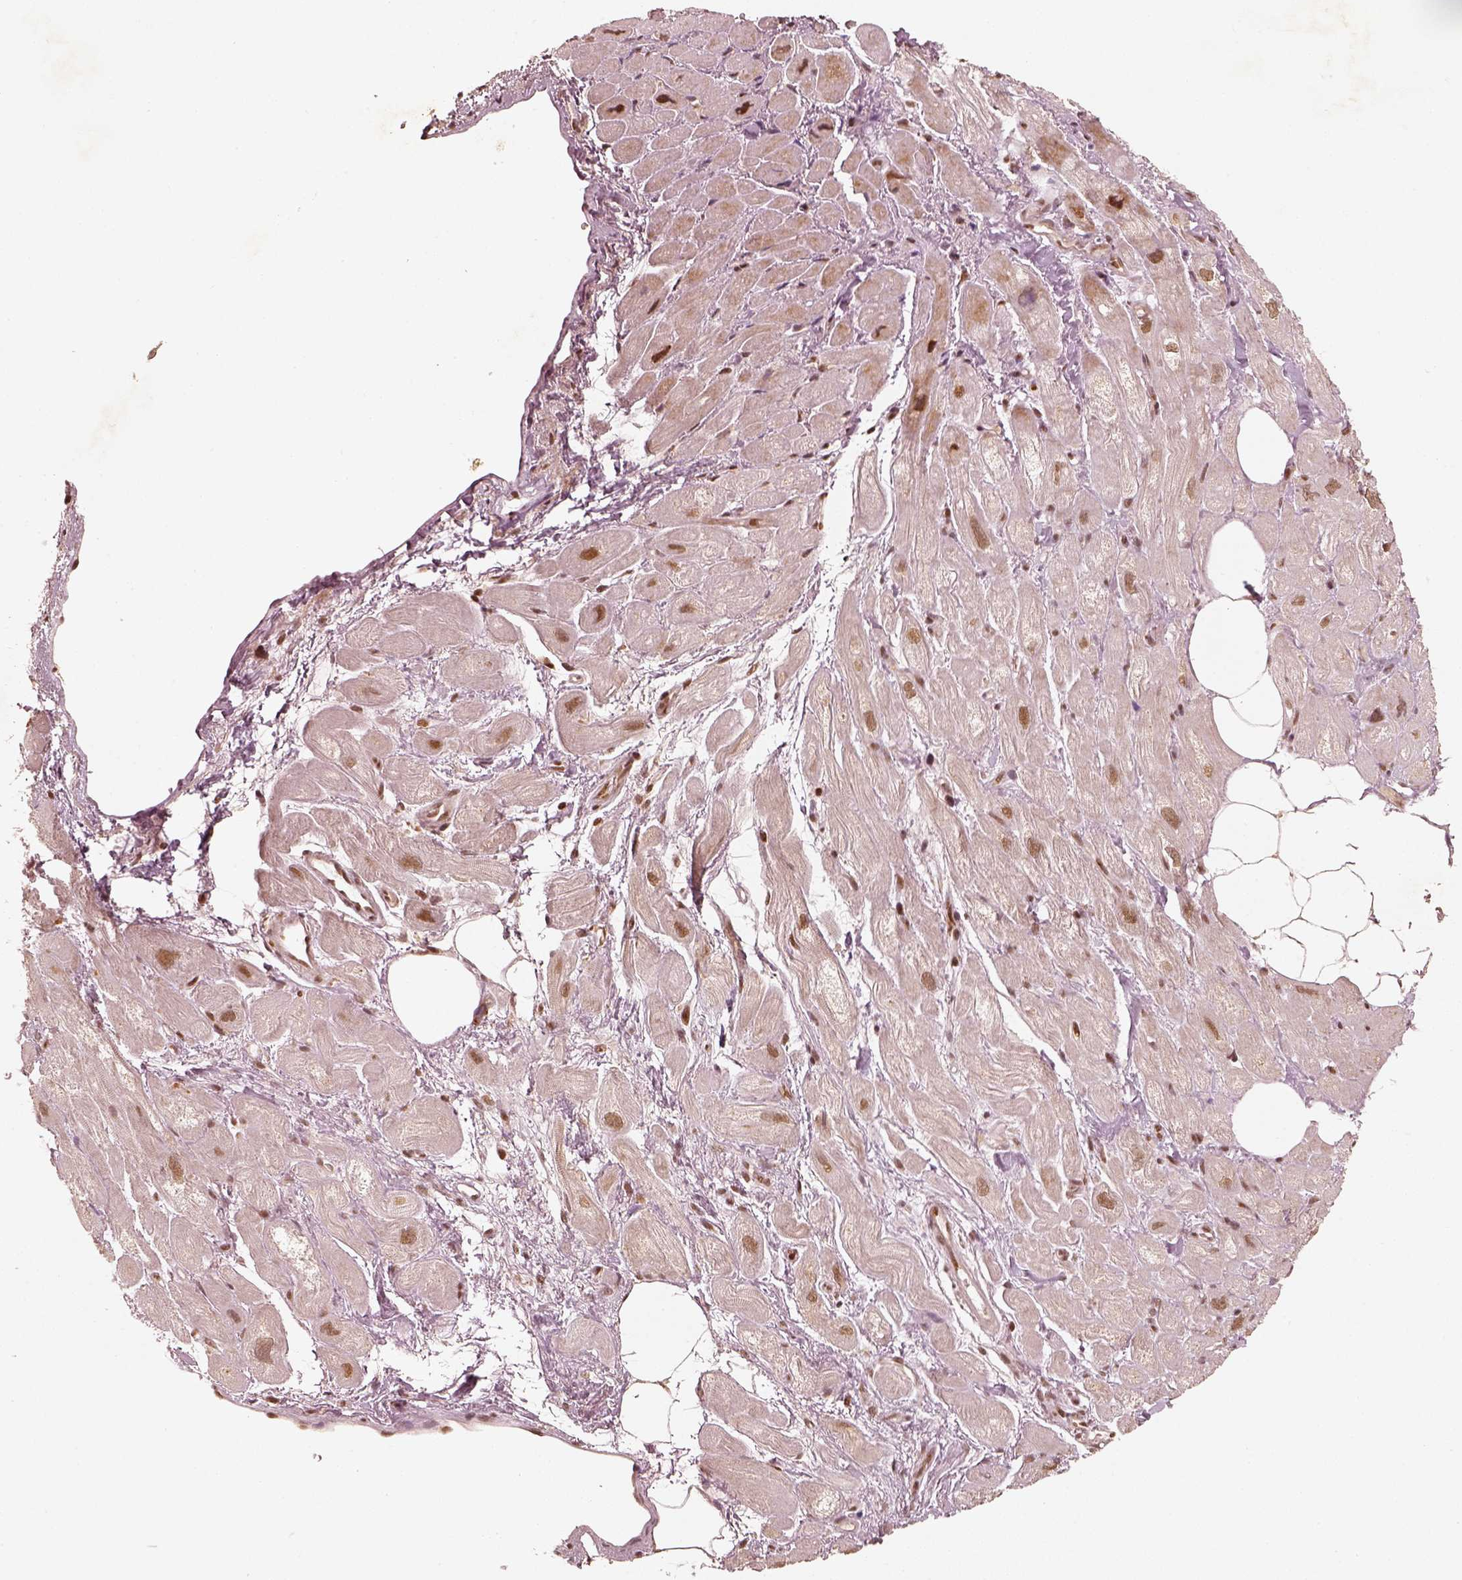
{"staining": {"intensity": "moderate", "quantity": "25%-75%", "location": "nuclear"}, "tissue": "heart muscle", "cell_type": "Cardiomyocytes", "image_type": "normal", "snomed": [{"axis": "morphology", "description": "Normal tissue, NOS"}, {"axis": "topography", "description": "Heart"}], "caption": "Cardiomyocytes reveal medium levels of moderate nuclear positivity in about 25%-75% of cells in normal human heart muscle.", "gene": "GMEB2", "patient": {"sex": "female", "age": 69}}